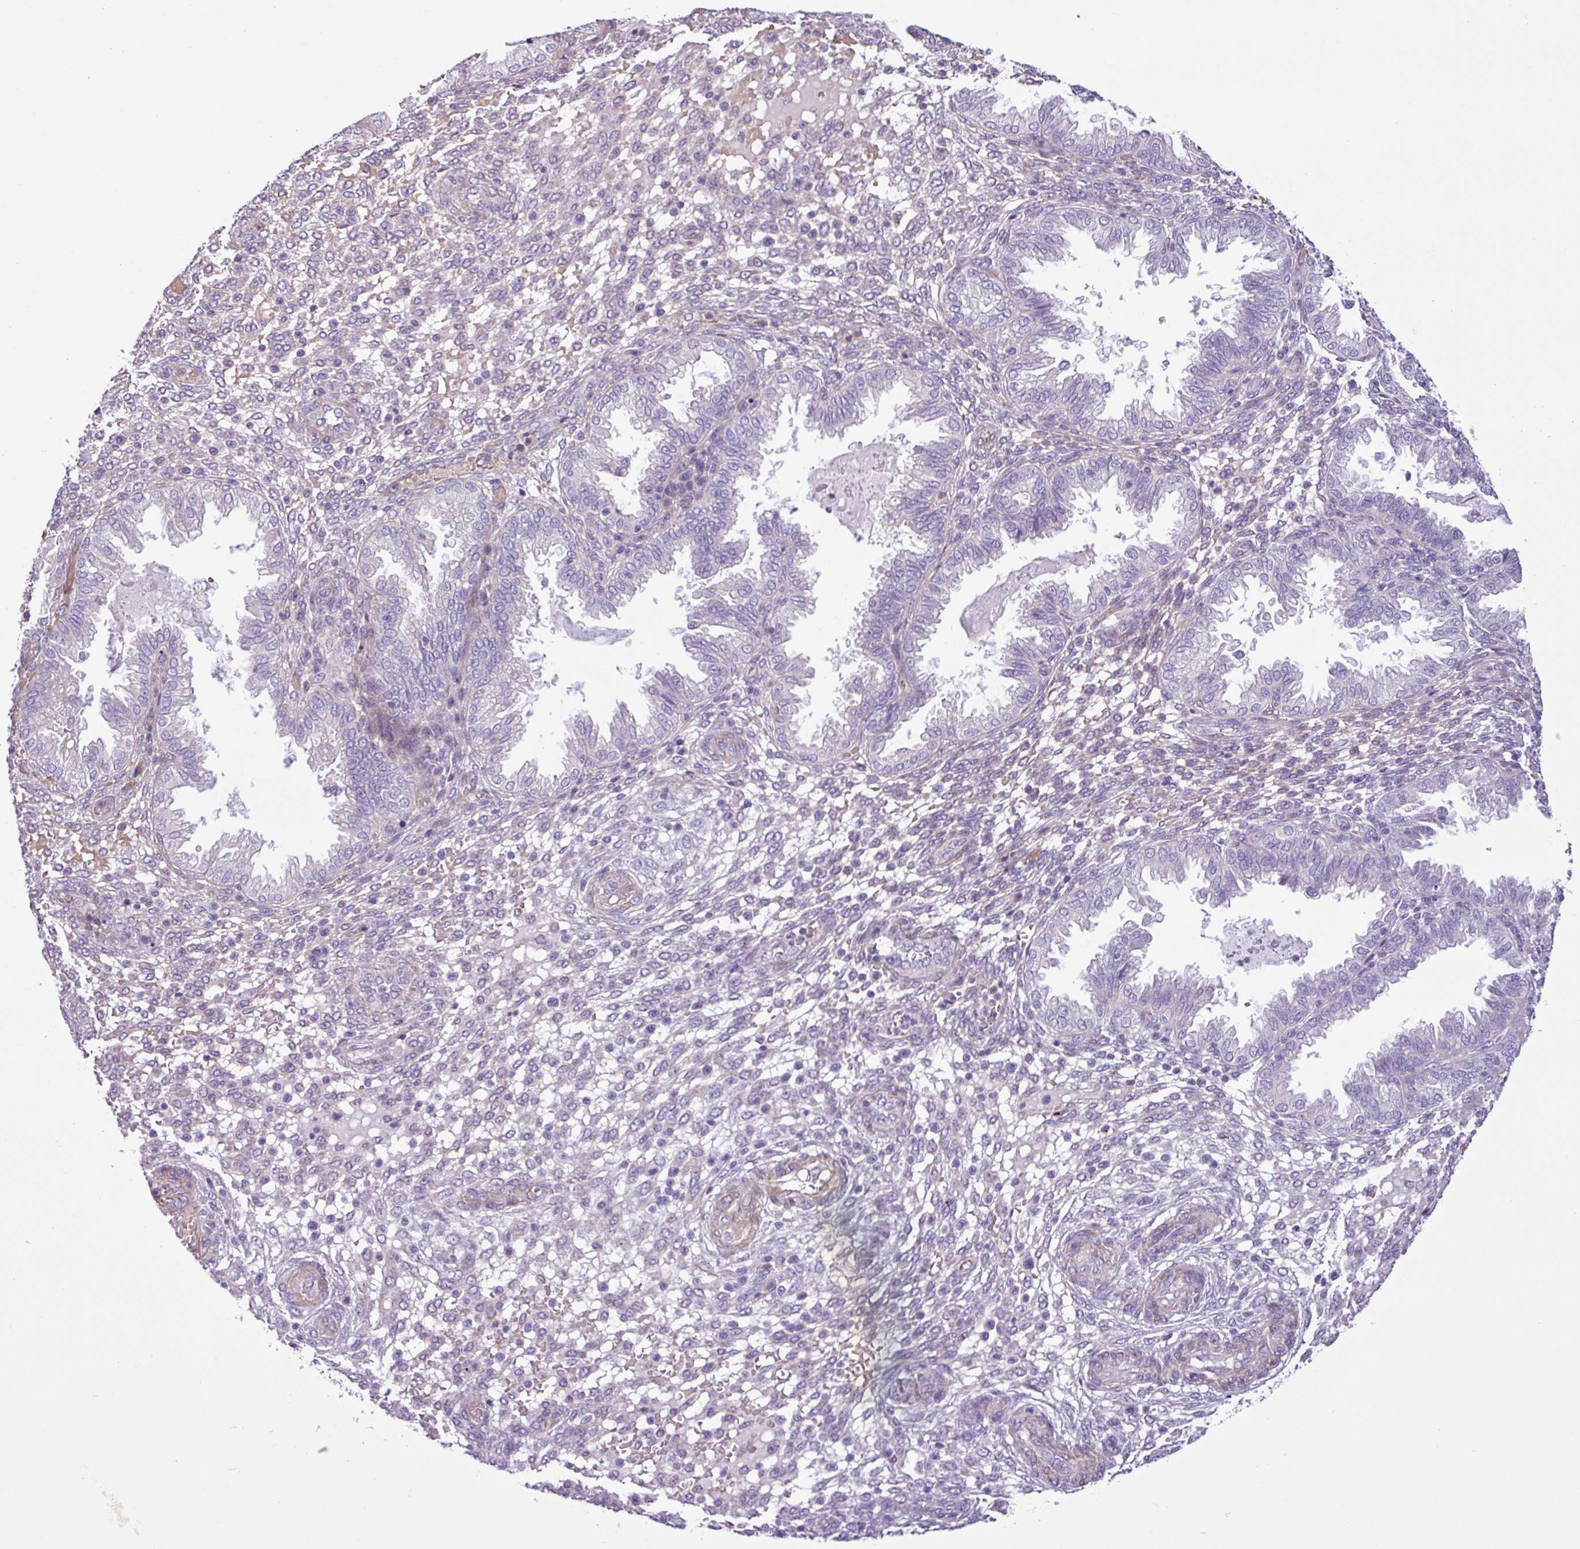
{"staining": {"intensity": "negative", "quantity": "none", "location": "none"}, "tissue": "endometrium", "cell_type": "Cells in endometrial stroma", "image_type": "normal", "snomed": [{"axis": "morphology", "description": "Normal tissue, NOS"}, {"axis": "topography", "description": "Endometrium"}], "caption": "Immunohistochemistry (IHC) photomicrograph of benign endometrium: endometrium stained with DAB exhibits no significant protein positivity in cells in endometrial stroma.", "gene": "C11orf91", "patient": {"sex": "female", "age": 33}}